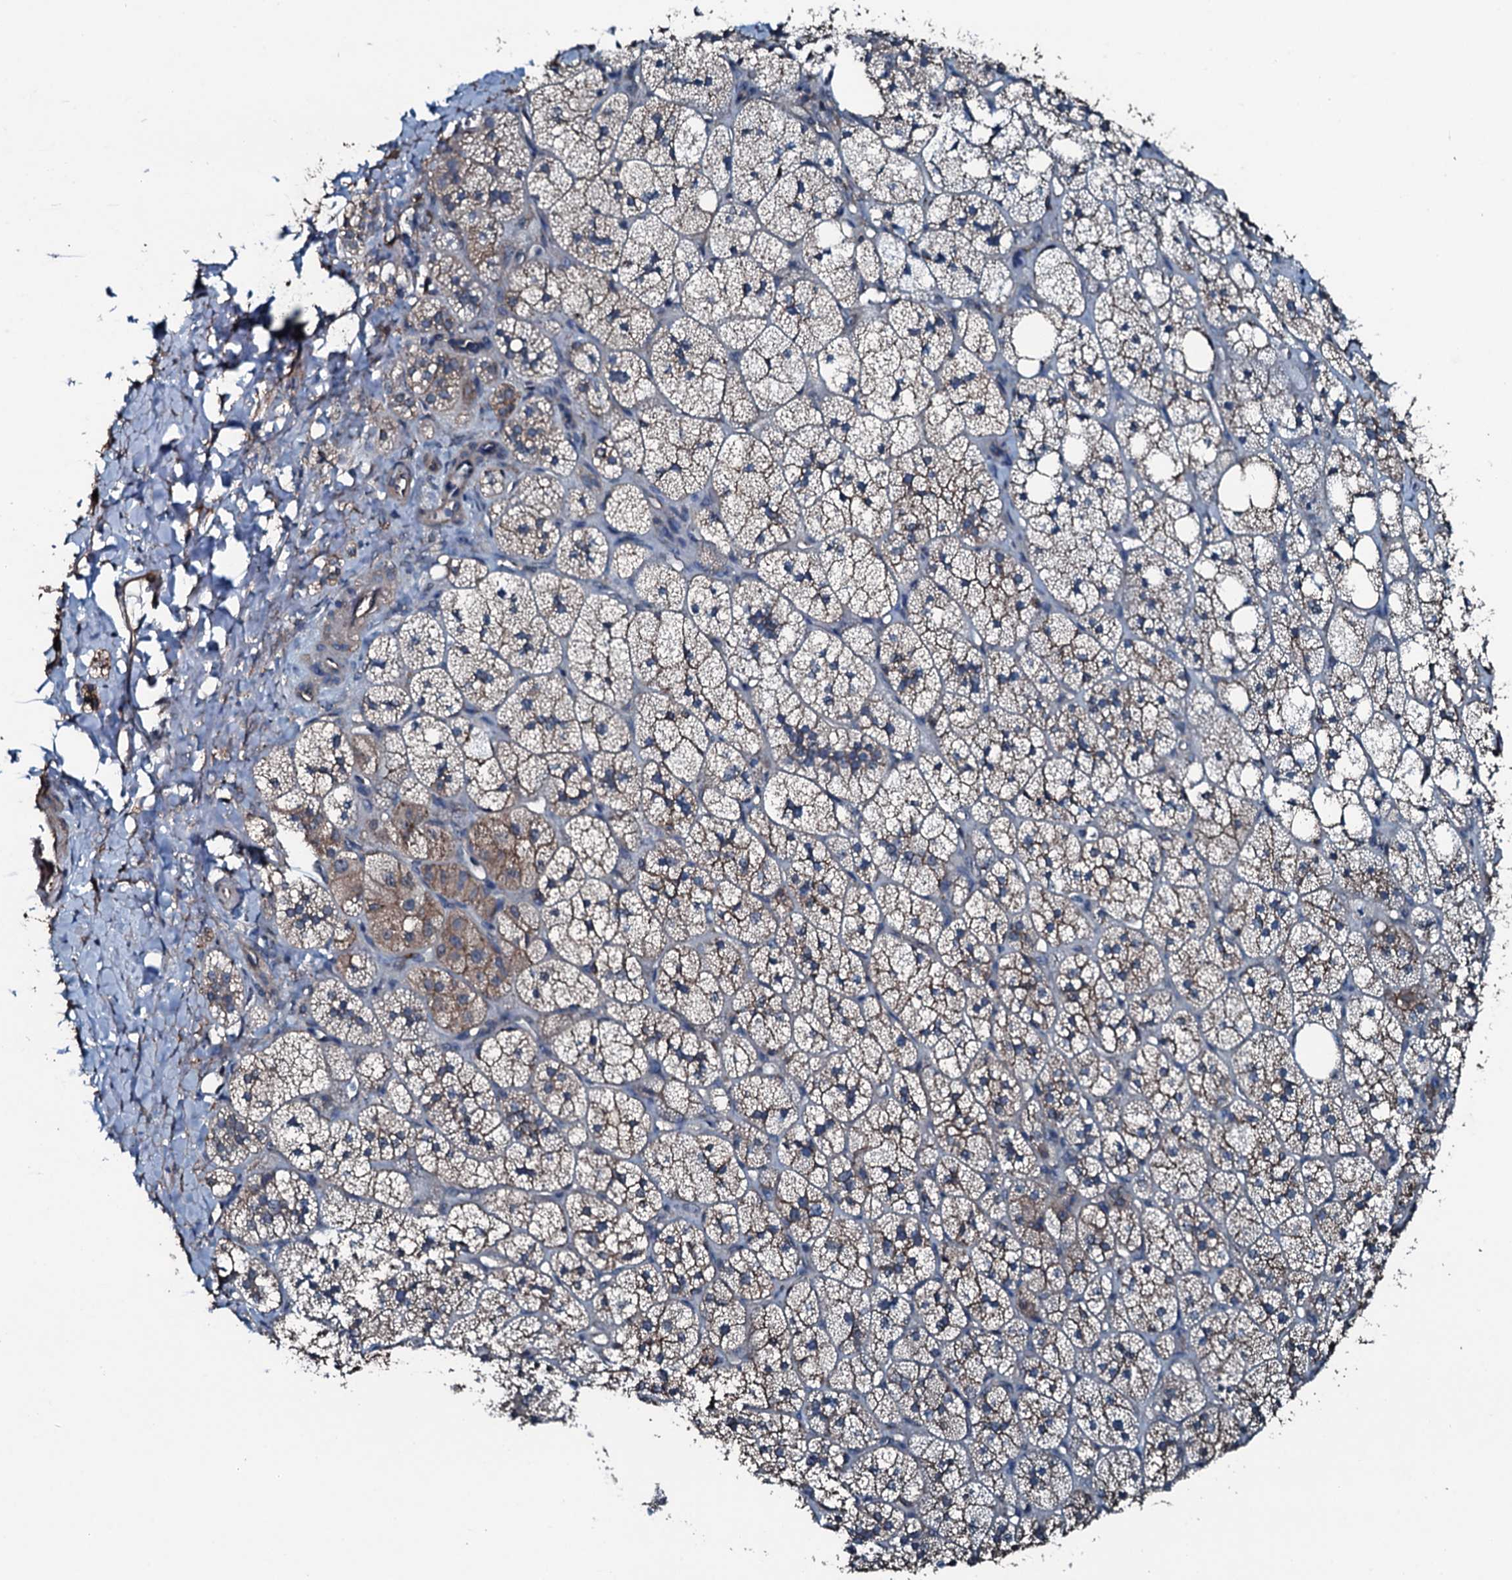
{"staining": {"intensity": "moderate", "quantity": "<25%", "location": "cytoplasmic/membranous"}, "tissue": "adrenal gland", "cell_type": "Glandular cells", "image_type": "normal", "snomed": [{"axis": "morphology", "description": "Normal tissue, NOS"}, {"axis": "topography", "description": "Adrenal gland"}], "caption": "A photomicrograph of human adrenal gland stained for a protein exhibits moderate cytoplasmic/membranous brown staining in glandular cells. The staining was performed using DAB, with brown indicating positive protein expression. Nuclei are stained blue with hematoxylin.", "gene": "SLC25A38", "patient": {"sex": "male", "age": 61}}